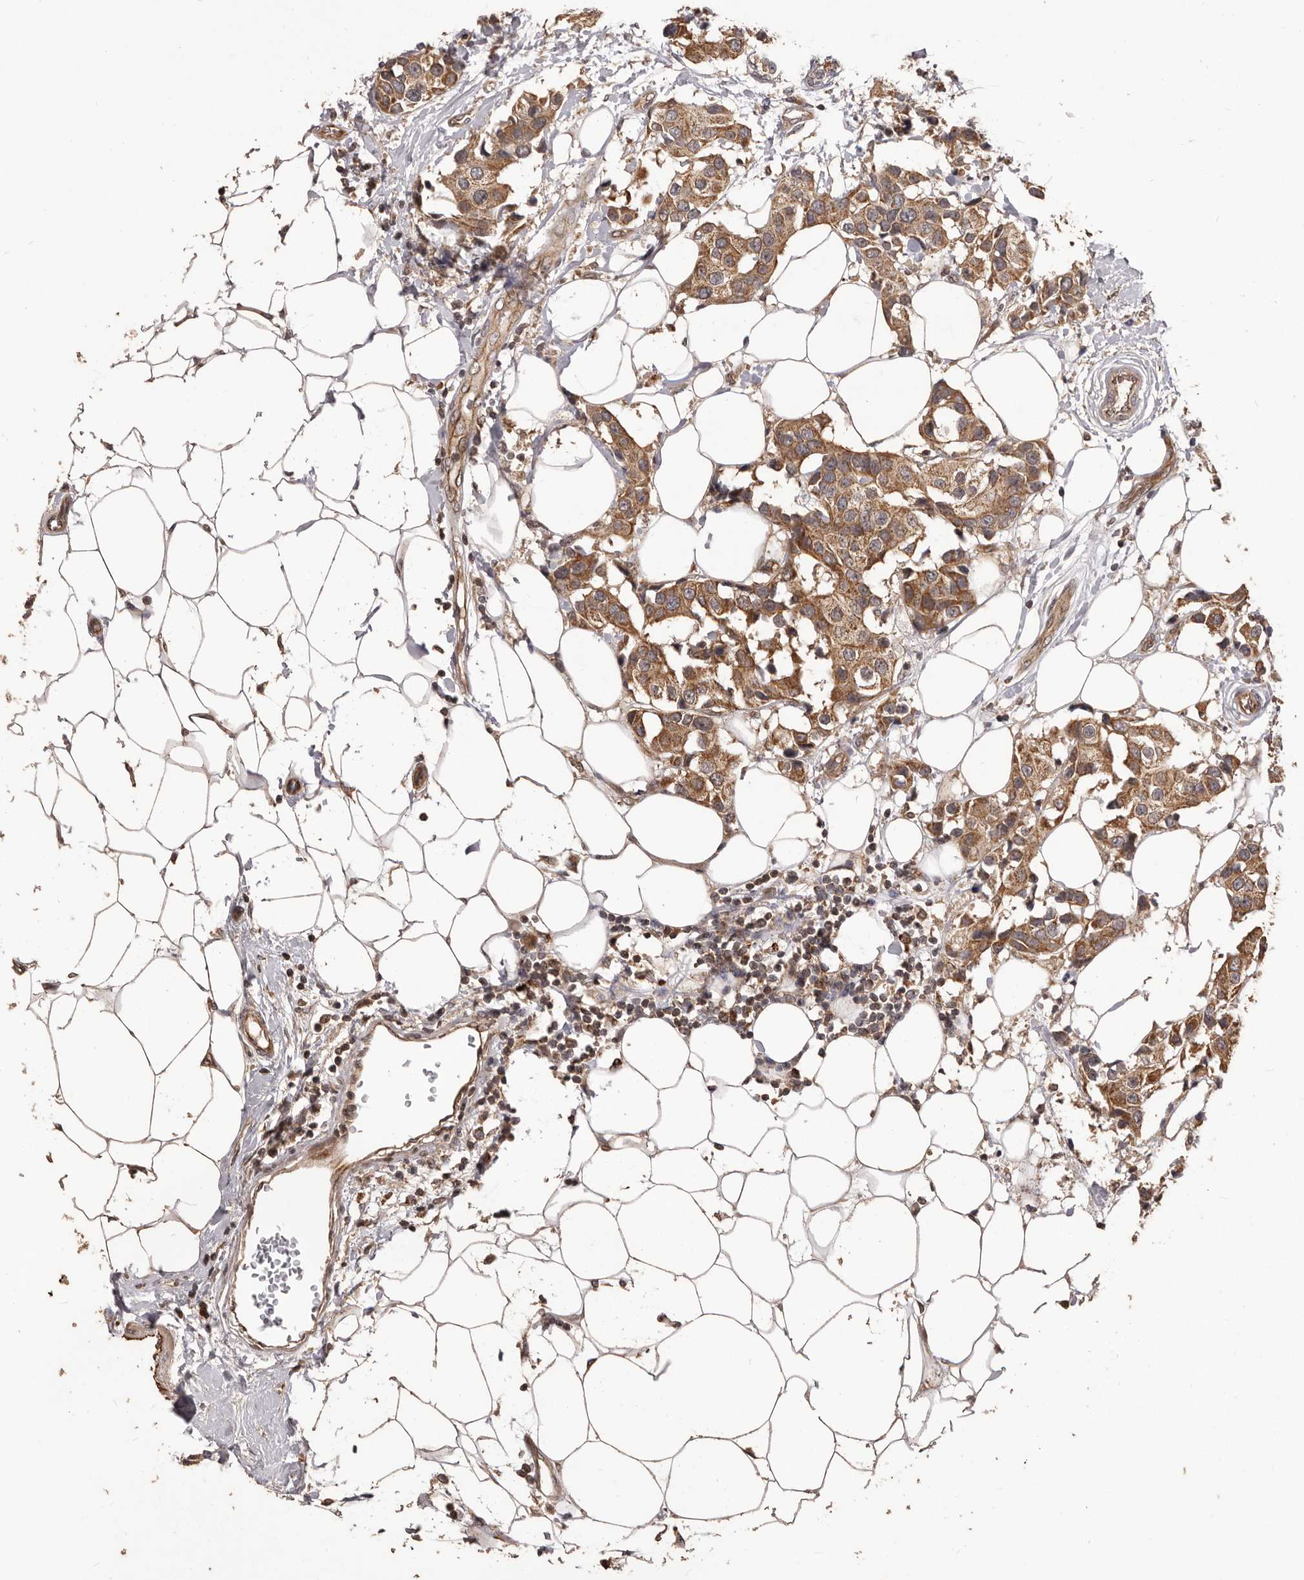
{"staining": {"intensity": "moderate", "quantity": ">75%", "location": "cytoplasmic/membranous"}, "tissue": "breast cancer", "cell_type": "Tumor cells", "image_type": "cancer", "snomed": [{"axis": "morphology", "description": "Normal tissue, NOS"}, {"axis": "morphology", "description": "Duct carcinoma"}, {"axis": "topography", "description": "Breast"}], "caption": "Breast invasive ductal carcinoma stained for a protein shows moderate cytoplasmic/membranous positivity in tumor cells.", "gene": "QRSL1", "patient": {"sex": "female", "age": 39}}